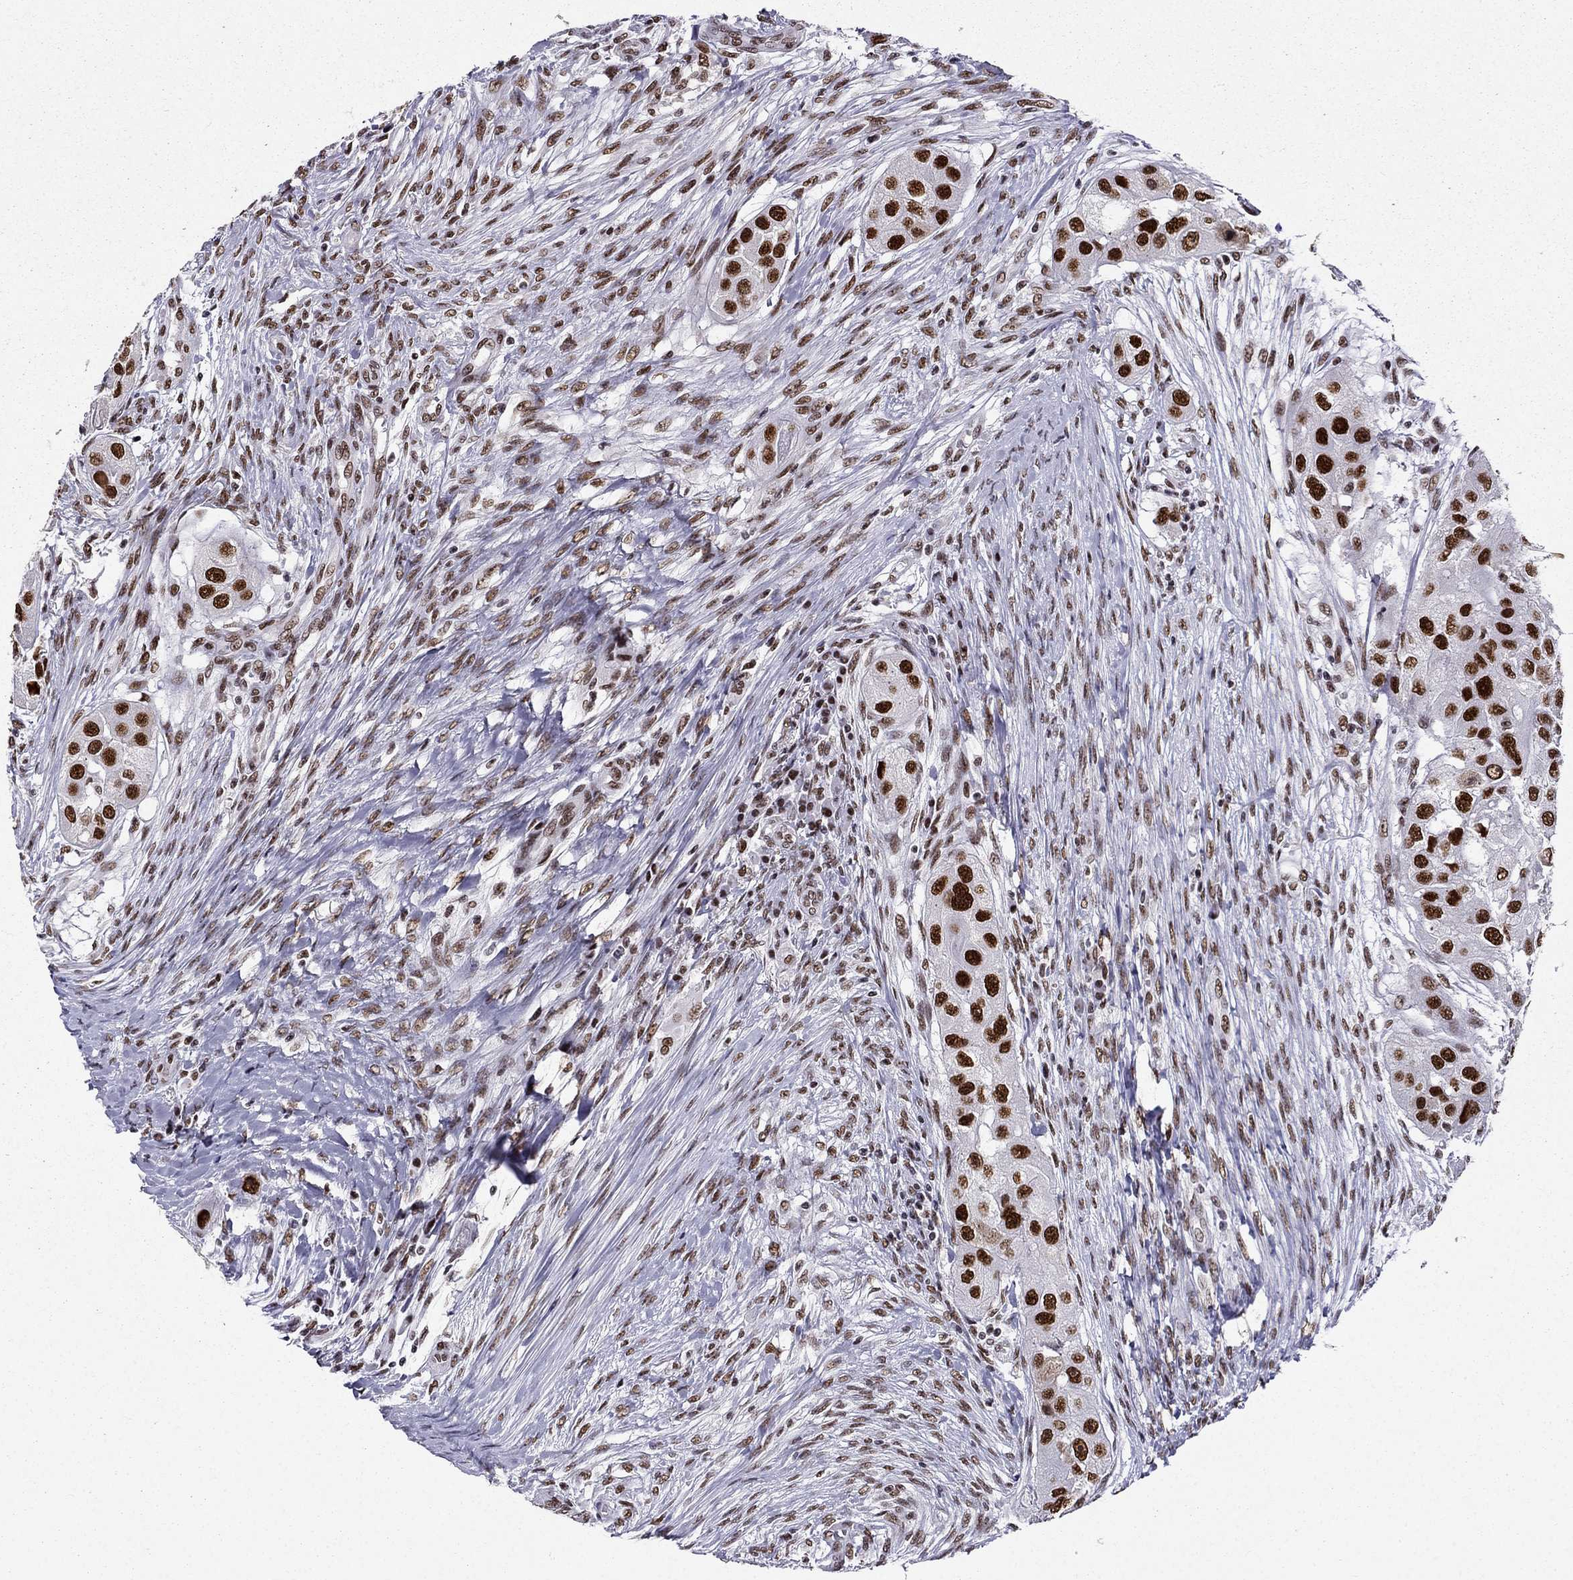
{"staining": {"intensity": "strong", "quantity": ">75%", "location": "nuclear"}, "tissue": "head and neck cancer", "cell_type": "Tumor cells", "image_type": "cancer", "snomed": [{"axis": "morphology", "description": "Squamous cell carcinoma, NOS"}, {"axis": "topography", "description": "Head-Neck"}], "caption": "An image showing strong nuclear positivity in approximately >75% of tumor cells in head and neck cancer (squamous cell carcinoma), as visualized by brown immunohistochemical staining.", "gene": "ZNF420", "patient": {"sex": "male", "age": 51}}